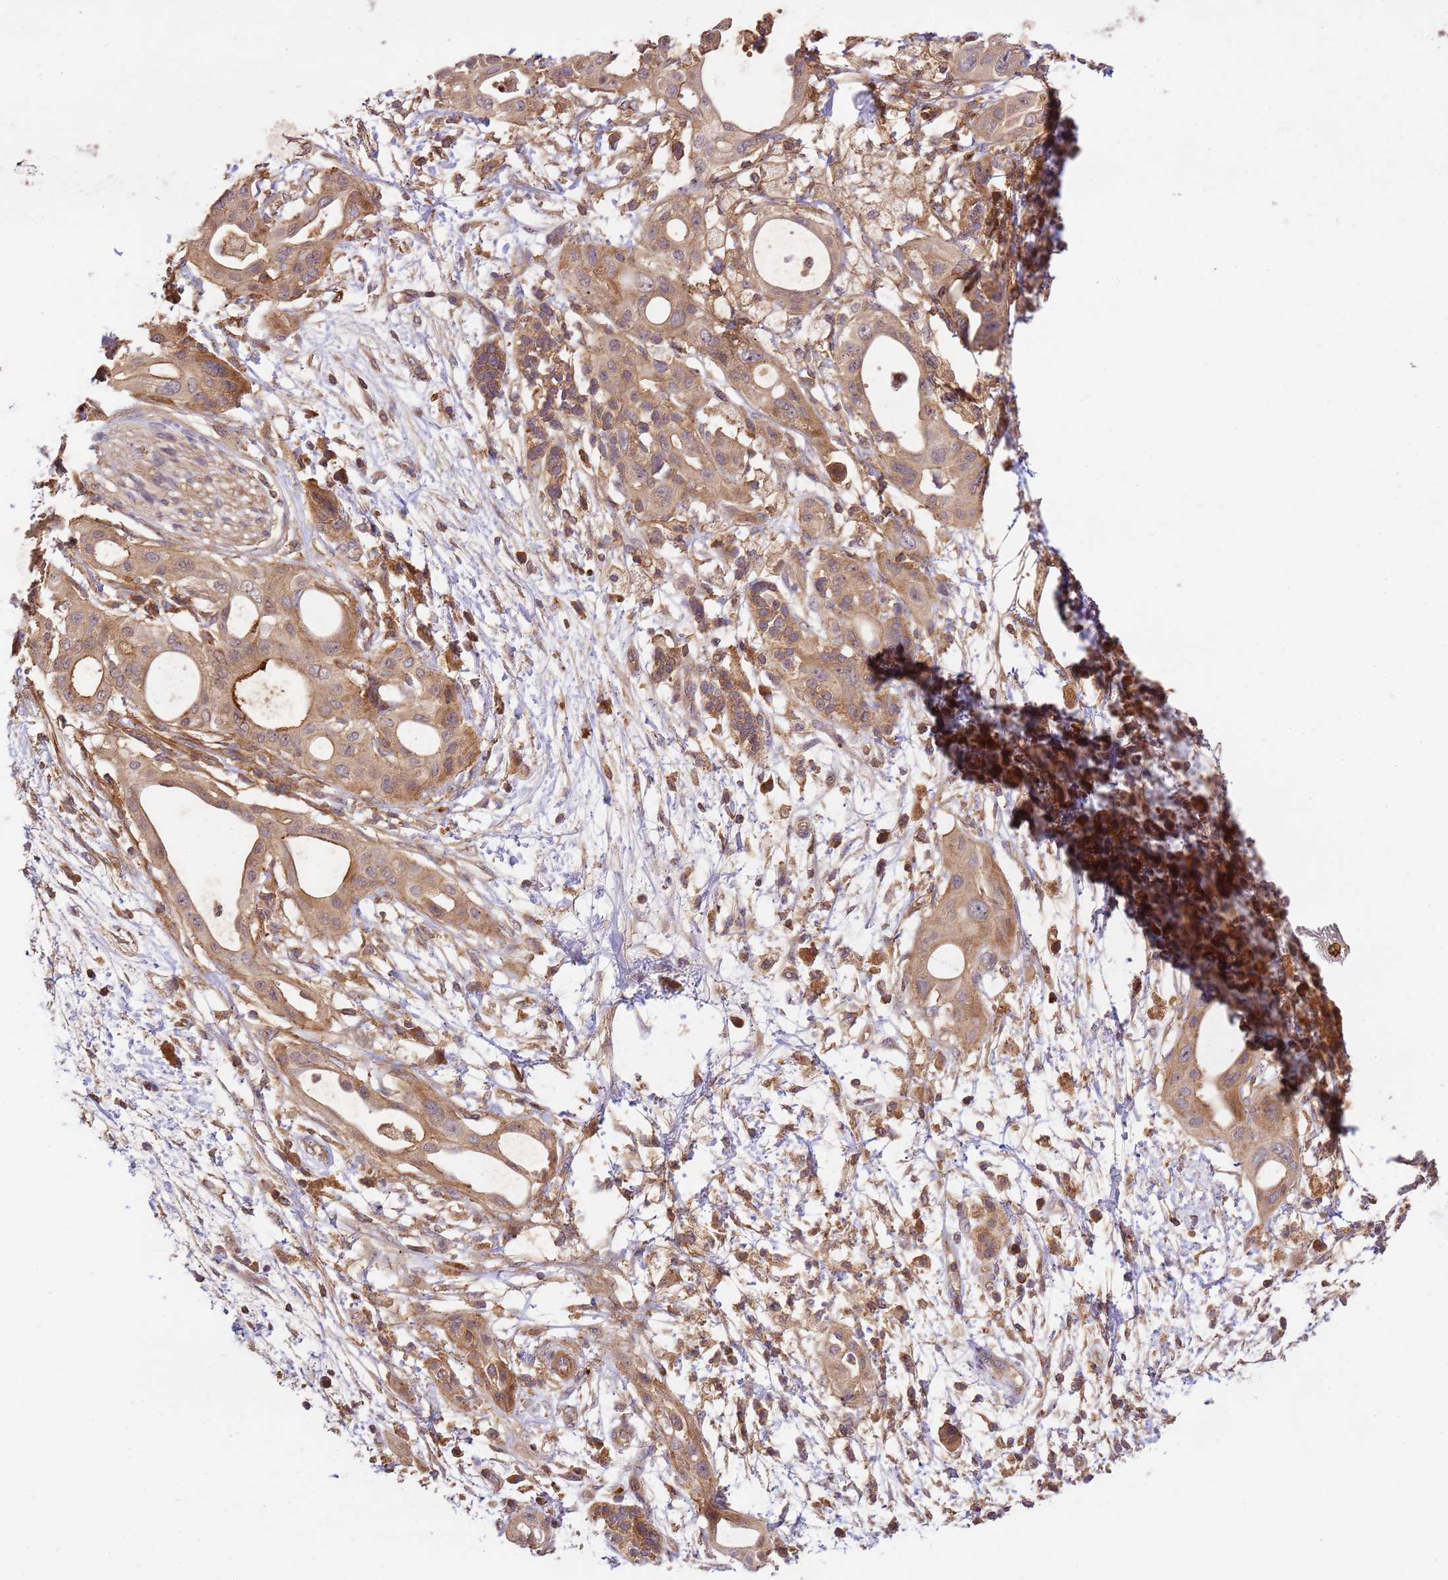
{"staining": {"intensity": "moderate", "quantity": ">75%", "location": "cytoplasmic/membranous"}, "tissue": "pancreatic cancer", "cell_type": "Tumor cells", "image_type": "cancer", "snomed": [{"axis": "morphology", "description": "Adenocarcinoma, NOS"}, {"axis": "topography", "description": "Pancreas"}], "caption": "DAB immunohistochemical staining of pancreatic cancer shows moderate cytoplasmic/membranous protein expression in approximately >75% of tumor cells.", "gene": "GAREM1", "patient": {"sex": "male", "age": 68}}